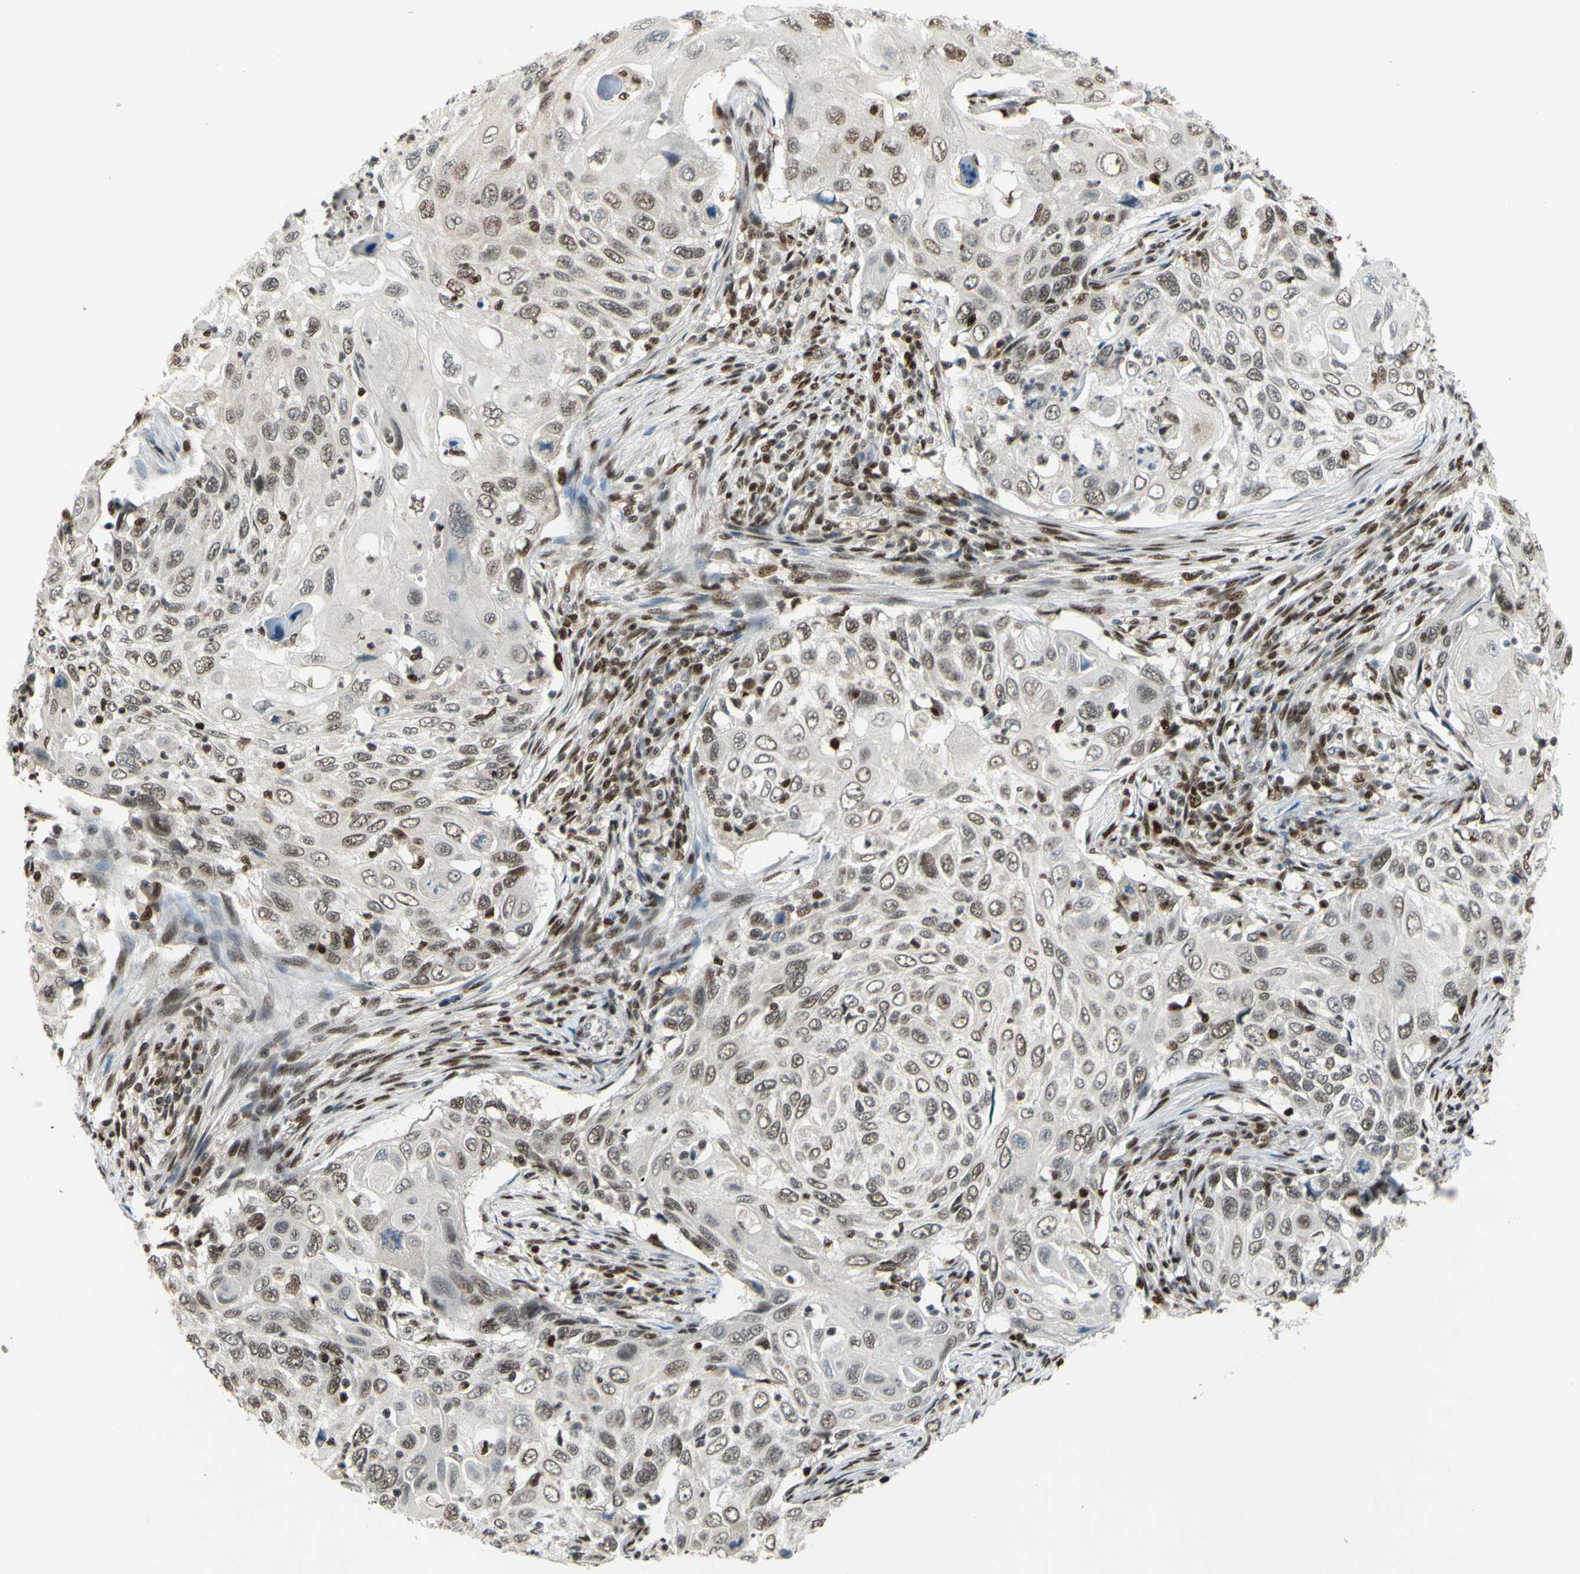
{"staining": {"intensity": "moderate", "quantity": "25%-75%", "location": "cytoplasmic/membranous,nuclear"}, "tissue": "cervical cancer", "cell_type": "Tumor cells", "image_type": "cancer", "snomed": [{"axis": "morphology", "description": "Squamous cell carcinoma, NOS"}, {"axis": "topography", "description": "Cervix"}], "caption": "The image exhibits immunohistochemical staining of squamous cell carcinoma (cervical). There is moderate cytoplasmic/membranous and nuclear staining is identified in about 25%-75% of tumor cells.", "gene": "FKBP5", "patient": {"sex": "female", "age": 70}}